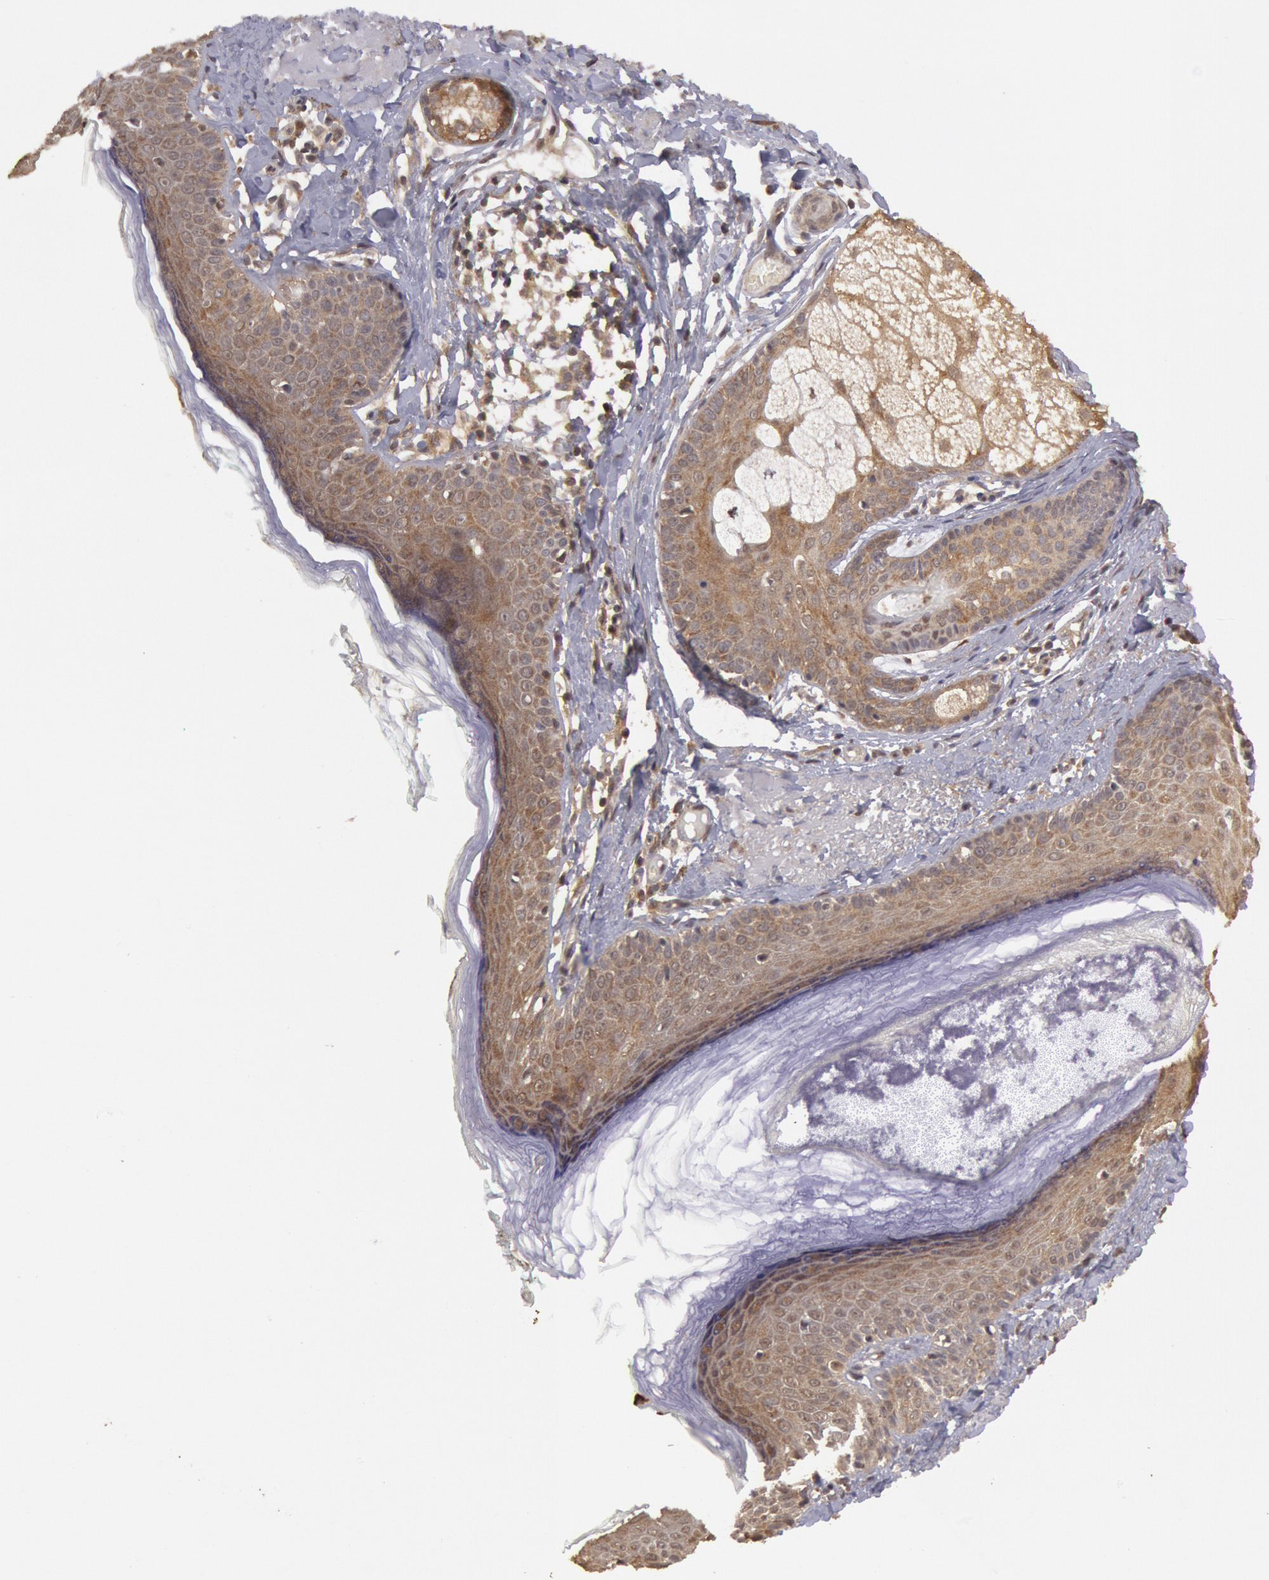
{"staining": {"intensity": "weak", "quantity": "25%-75%", "location": "cytoplasmic/membranous"}, "tissue": "skin cancer", "cell_type": "Tumor cells", "image_type": "cancer", "snomed": [{"axis": "morphology", "description": "Basal cell carcinoma"}, {"axis": "topography", "description": "Skin"}], "caption": "A histopathology image of skin cancer stained for a protein exhibits weak cytoplasmic/membranous brown staining in tumor cells. (Brightfield microscopy of DAB IHC at high magnification).", "gene": "USP14", "patient": {"sex": "male", "age": 63}}